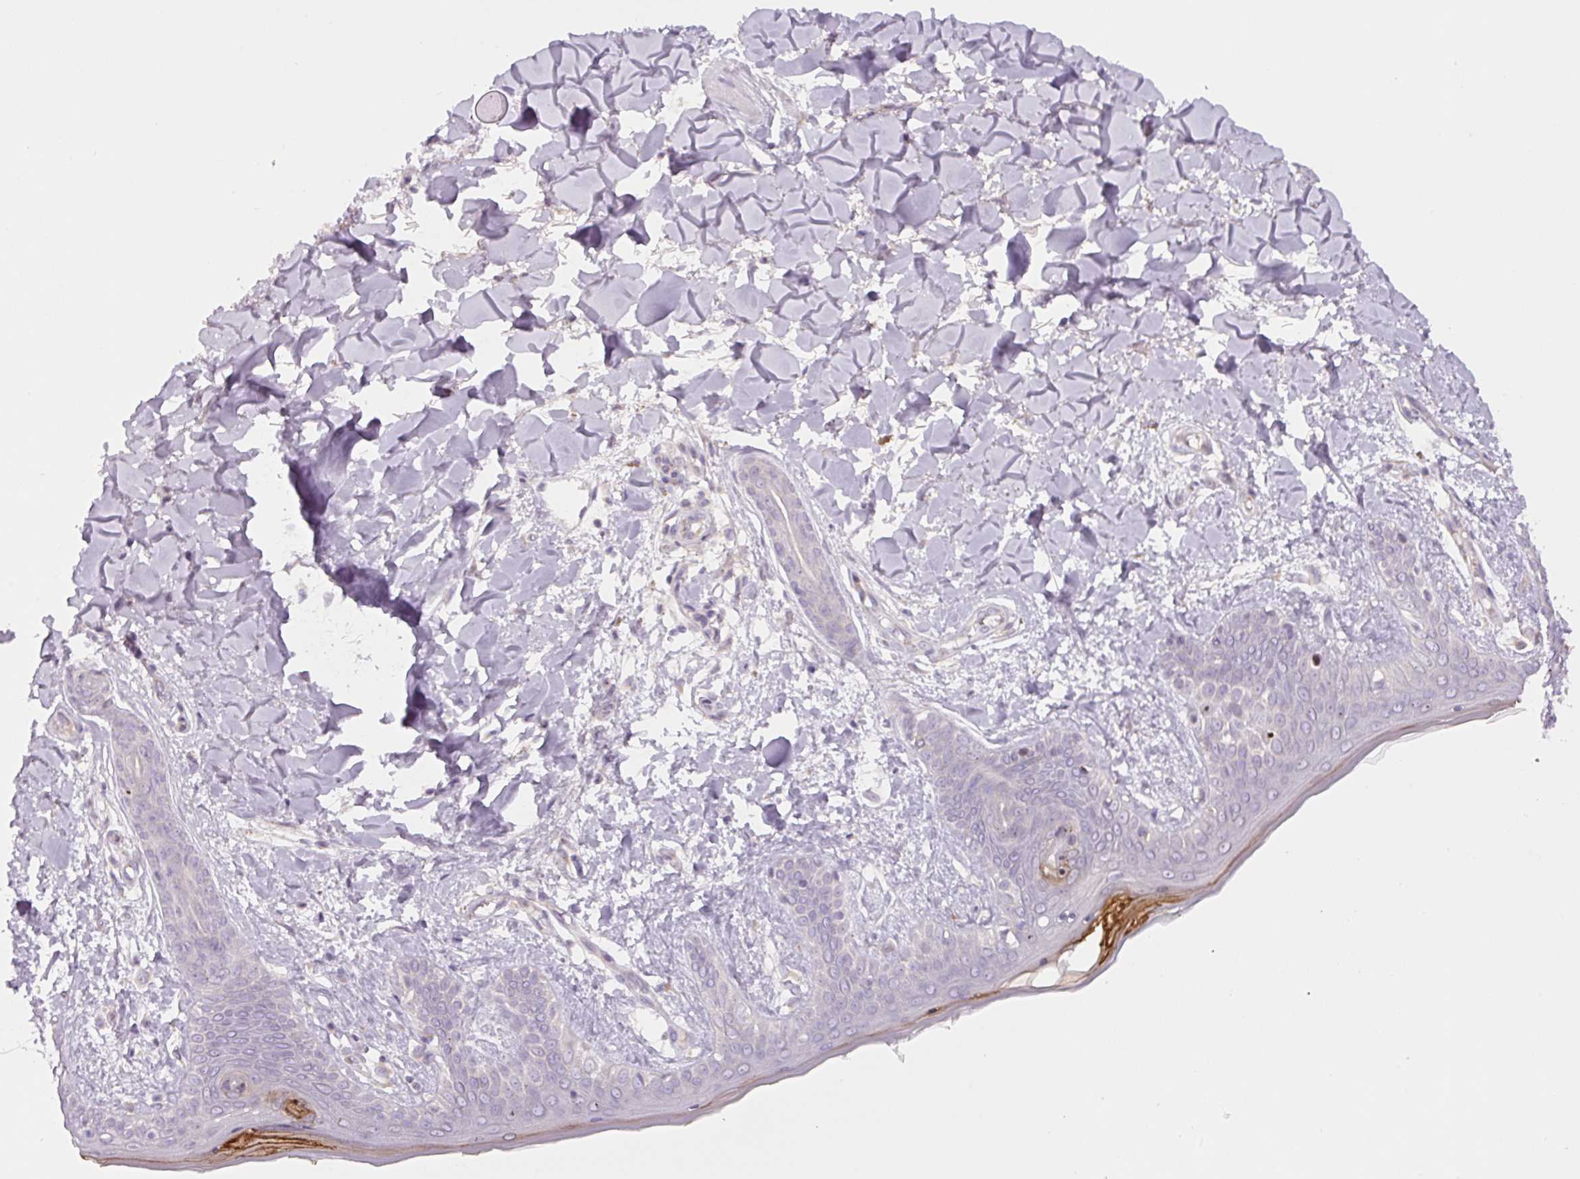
{"staining": {"intensity": "negative", "quantity": "none", "location": "none"}, "tissue": "skin", "cell_type": "Fibroblasts", "image_type": "normal", "snomed": [{"axis": "morphology", "description": "Normal tissue, NOS"}, {"axis": "topography", "description": "Skin"}], "caption": "High power microscopy histopathology image of an immunohistochemistry photomicrograph of normal skin, revealing no significant staining in fibroblasts. (Brightfield microscopy of DAB (3,3'-diaminobenzidine) immunohistochemistry at high magnification).", "gene": "YIF1B", "patient": {"sex": "female", "age": 34}}